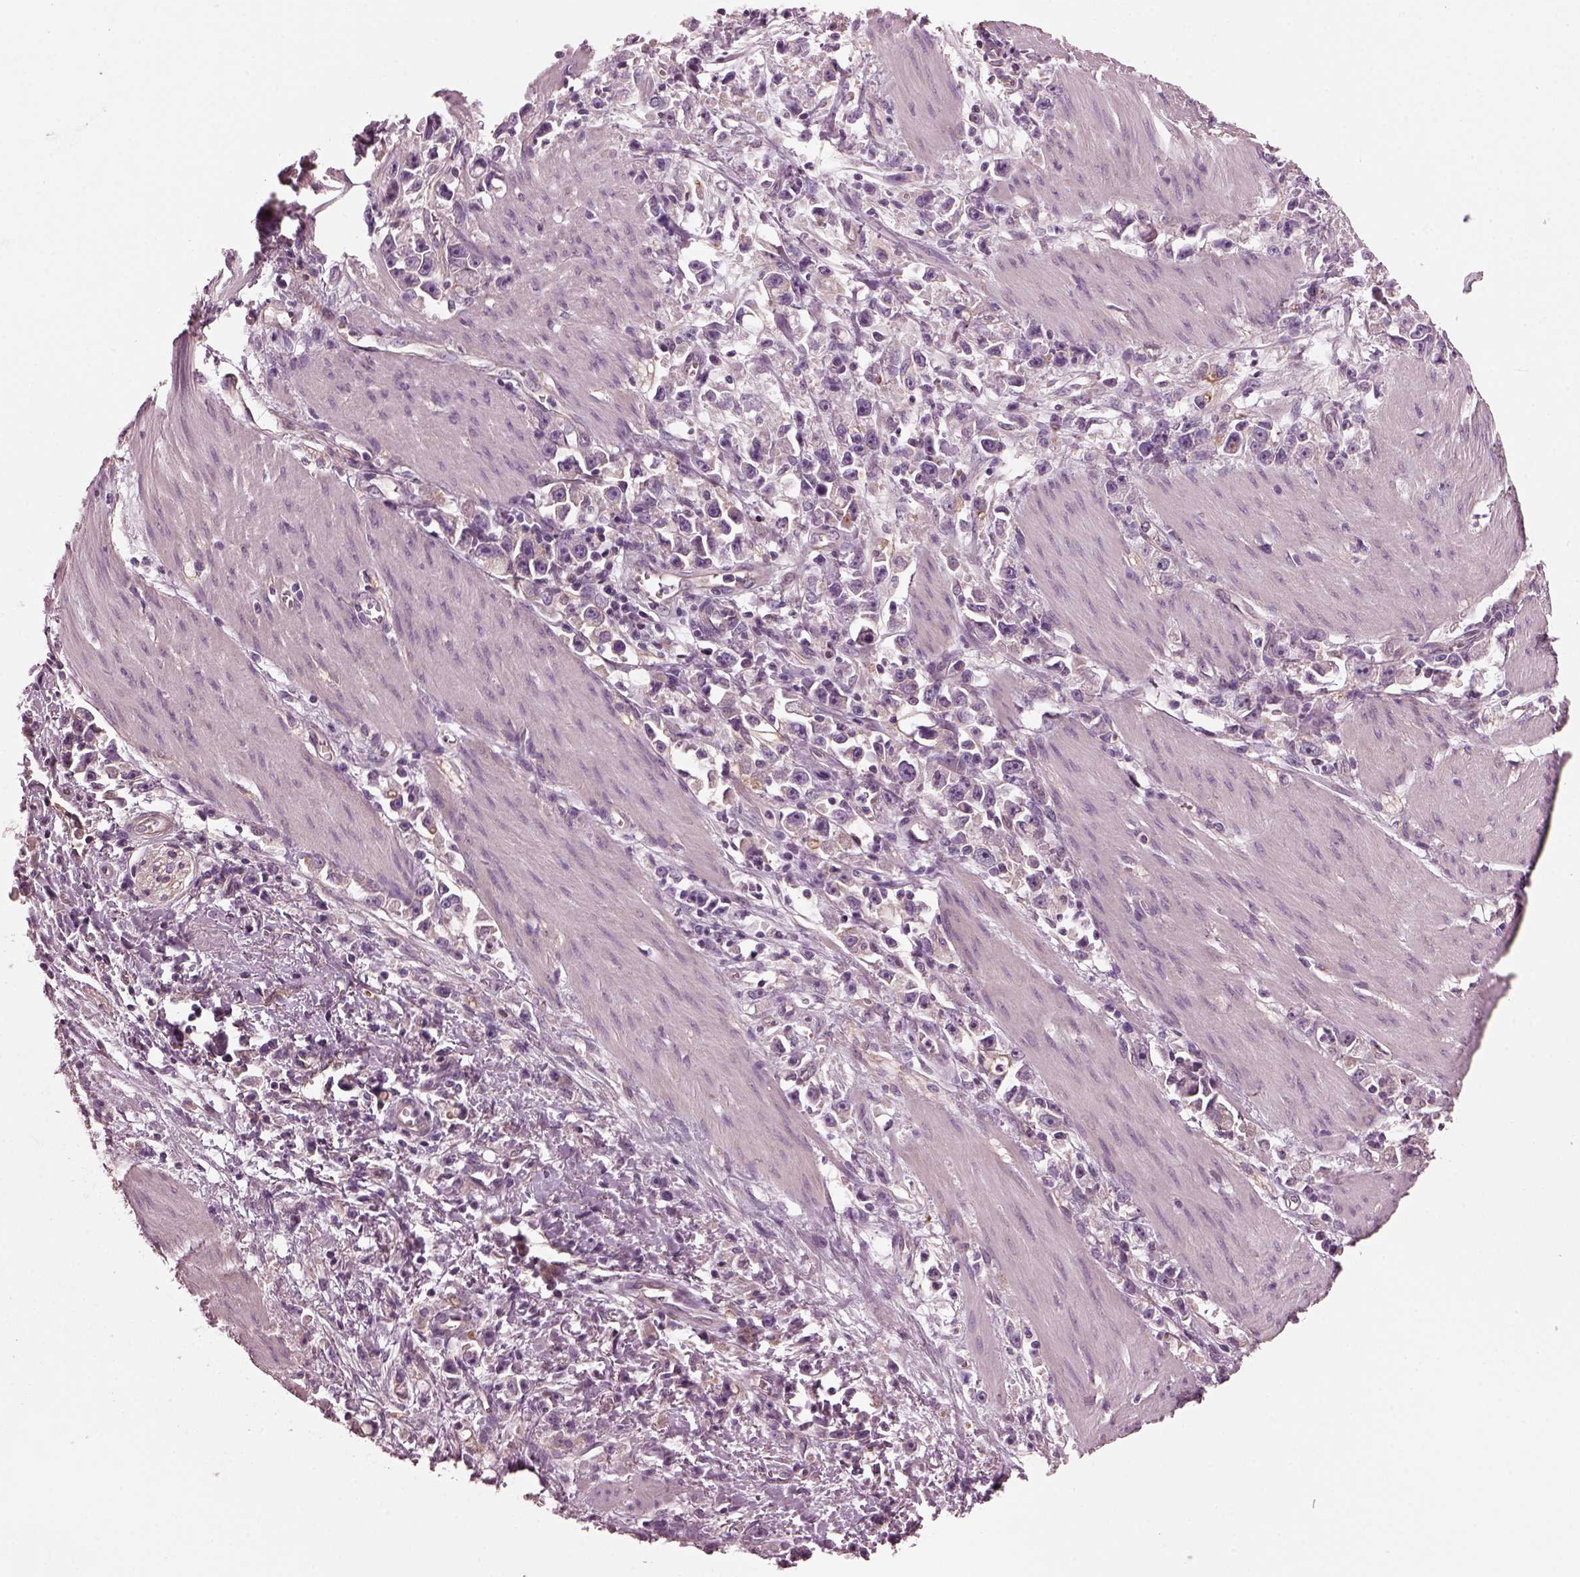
{"staining": {"intensity": "weak", "quantity": "<25%", "location": "cytoplasmic/membranous"}, "tissue": "stomach cancer", "cell_type": "Tumor cells", "image_type": "cancer", "snomed": [{"axis": "morphology", "description": "Adenocarcinoma, NOS"}, {"axis": "topography", "description": "Stomach"}], "caption": "A high-resolution photomicrograph shows IHC staining of stomach cancer, which demonstrates no significant staining in tumor cells. (Stains: DAB immunohistochemistry (IHC) with hematoxylin counter stain, Microscopy: brightfield microscopy at high magnification).", "gene": "ODAD1", "patient": {"sex": "female", "age": 59}}